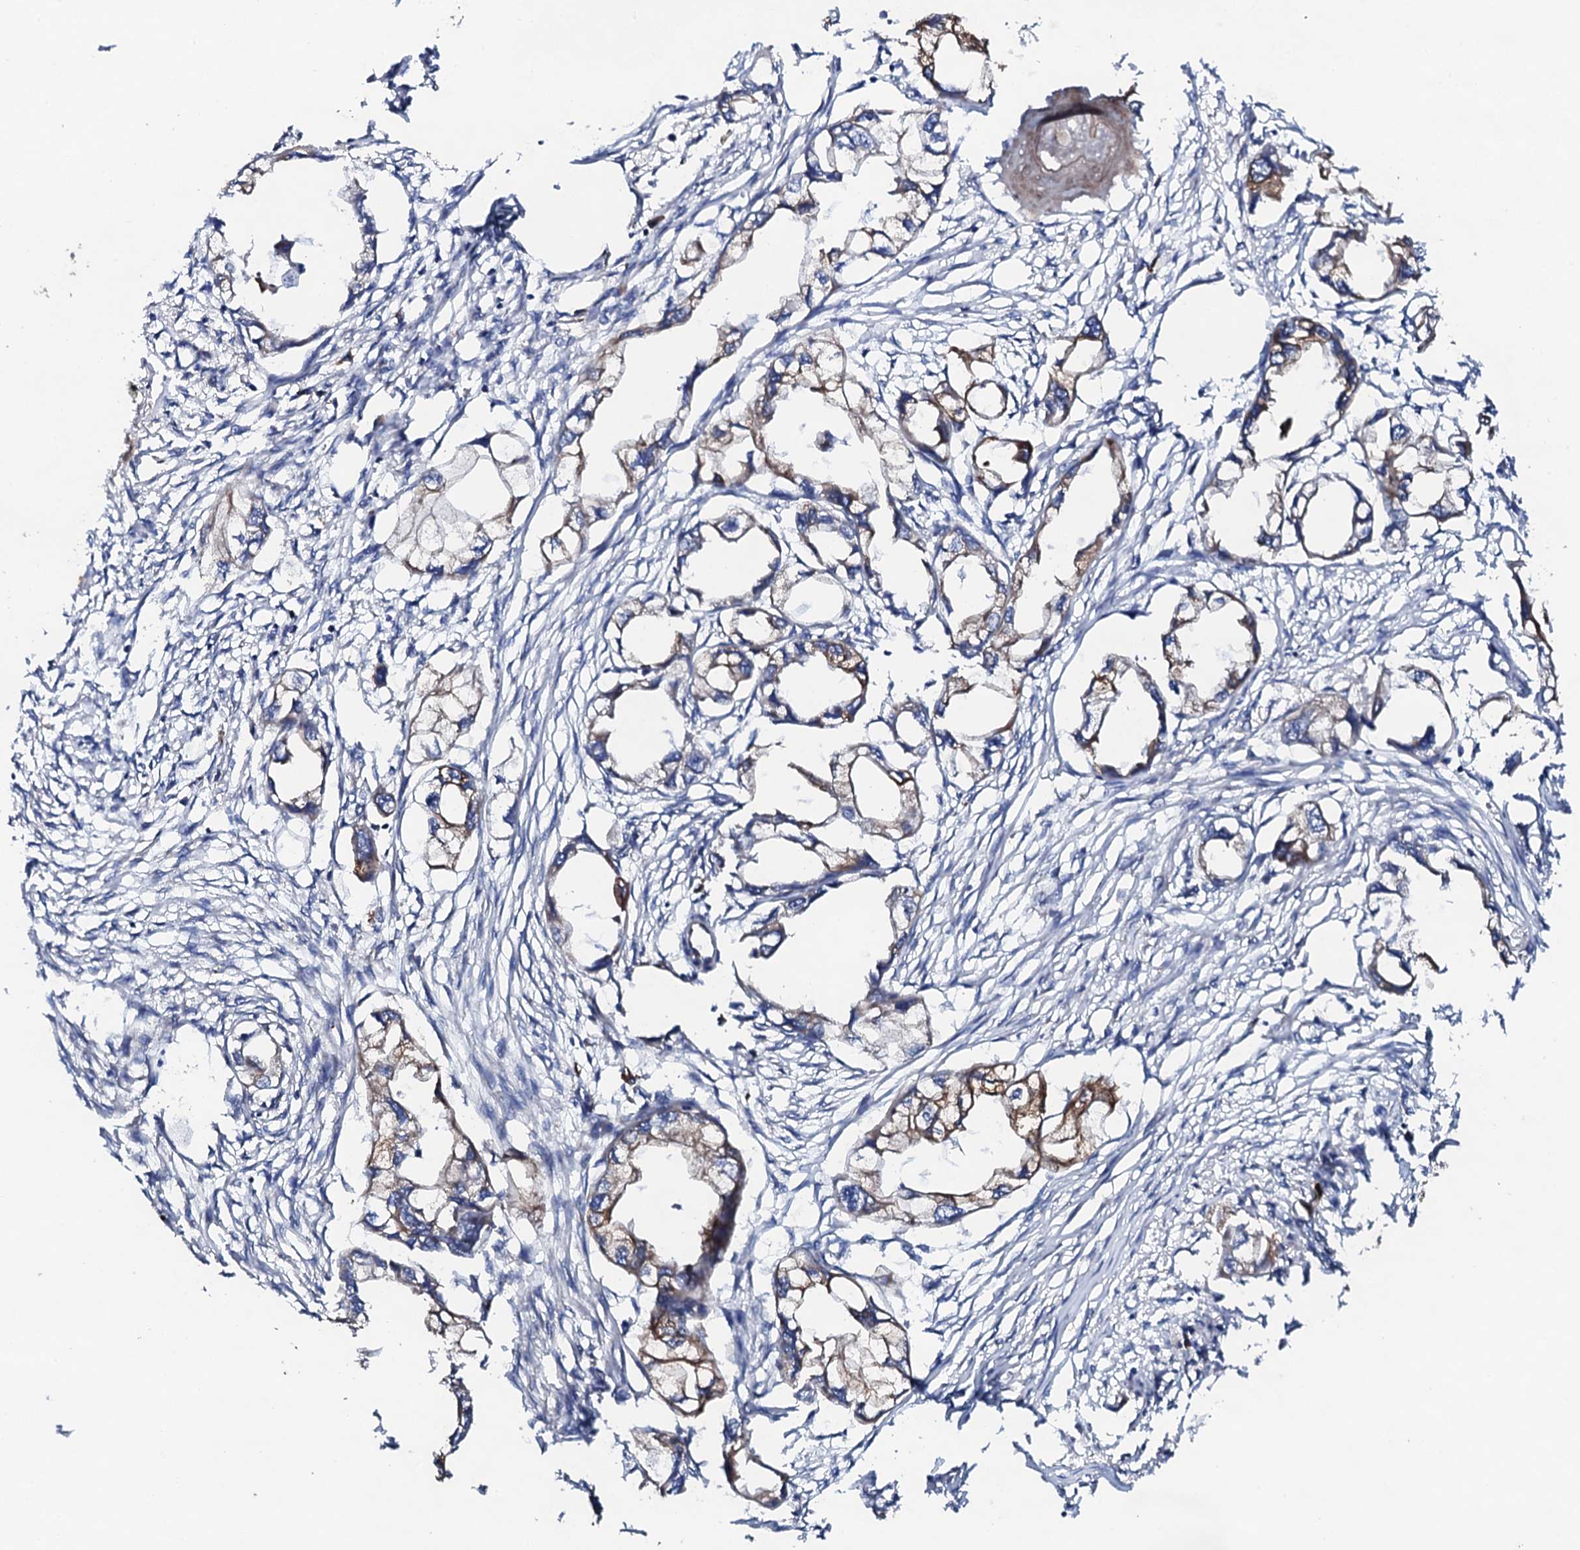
{"staining": {"intensity": "weak", "quantity": "<25%", "location": "cytoplasmic/membranous"}, "tissue": "endometrial cancer", "cell_type": "Tumor cells", "image_type": "cancer", "snomed": [{"axis": "morphology", "description": "Adenocarcinoma, NOS"}, {"axis": "morphology", "description": "Adenocarcinoma, metastatic, NOS"}, {"axis": "topography", "description": "Adipose tissue"}, {"axis": "topography", "description": "Endometrium"}], "caption": "The immunohistochemistry histopathology image has no significant positivity in tumor cells of adenocarcinoma (endometrial) tissue.", "gene": "LIPT2", "patient": {"sex": "female", "age": 67}}